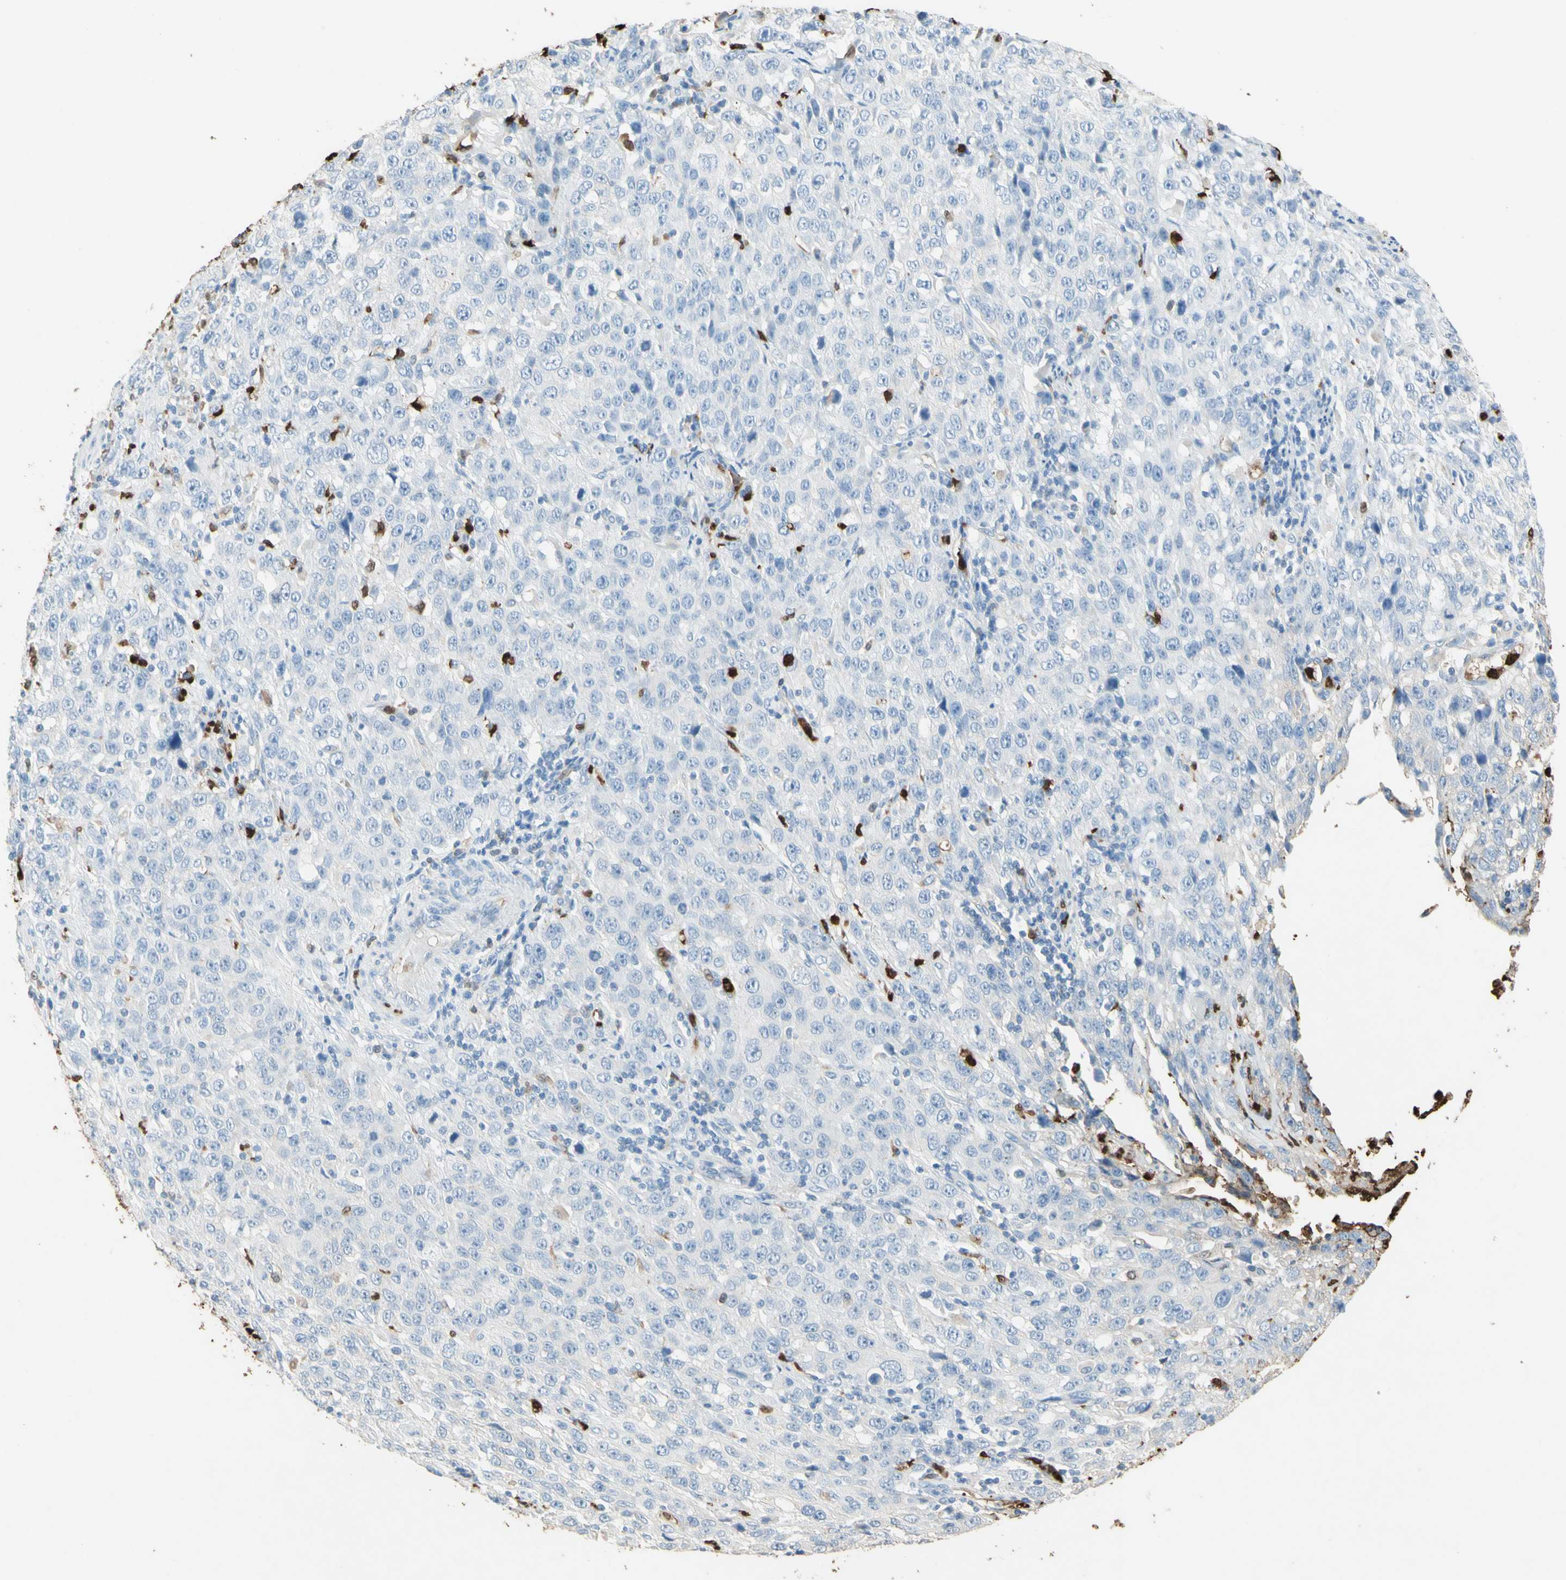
{"staining": {"intensity": "negative", "quantity": "none", "location": "none"}, "tissue": "stomach cancer", "cell_type": "Tumor cells", "image_type": "cancer", "snomed": [{"axis": "morphology", "description": "Normal tissue, NOS"}, {"axis": "morphology", "description": "Adenocarcinoma, NOS"}, {"axis": "topography", "description": "Stomach"}], "caption": "High power microscopy micrograph of an immunohistochemistry (IHC) micrograph of adenocarcinoma (stomach), revealing no significant positivity in tumor cells.", "gene": "NFKBIZ", "patient": {"sex": "male", "age": 48}}